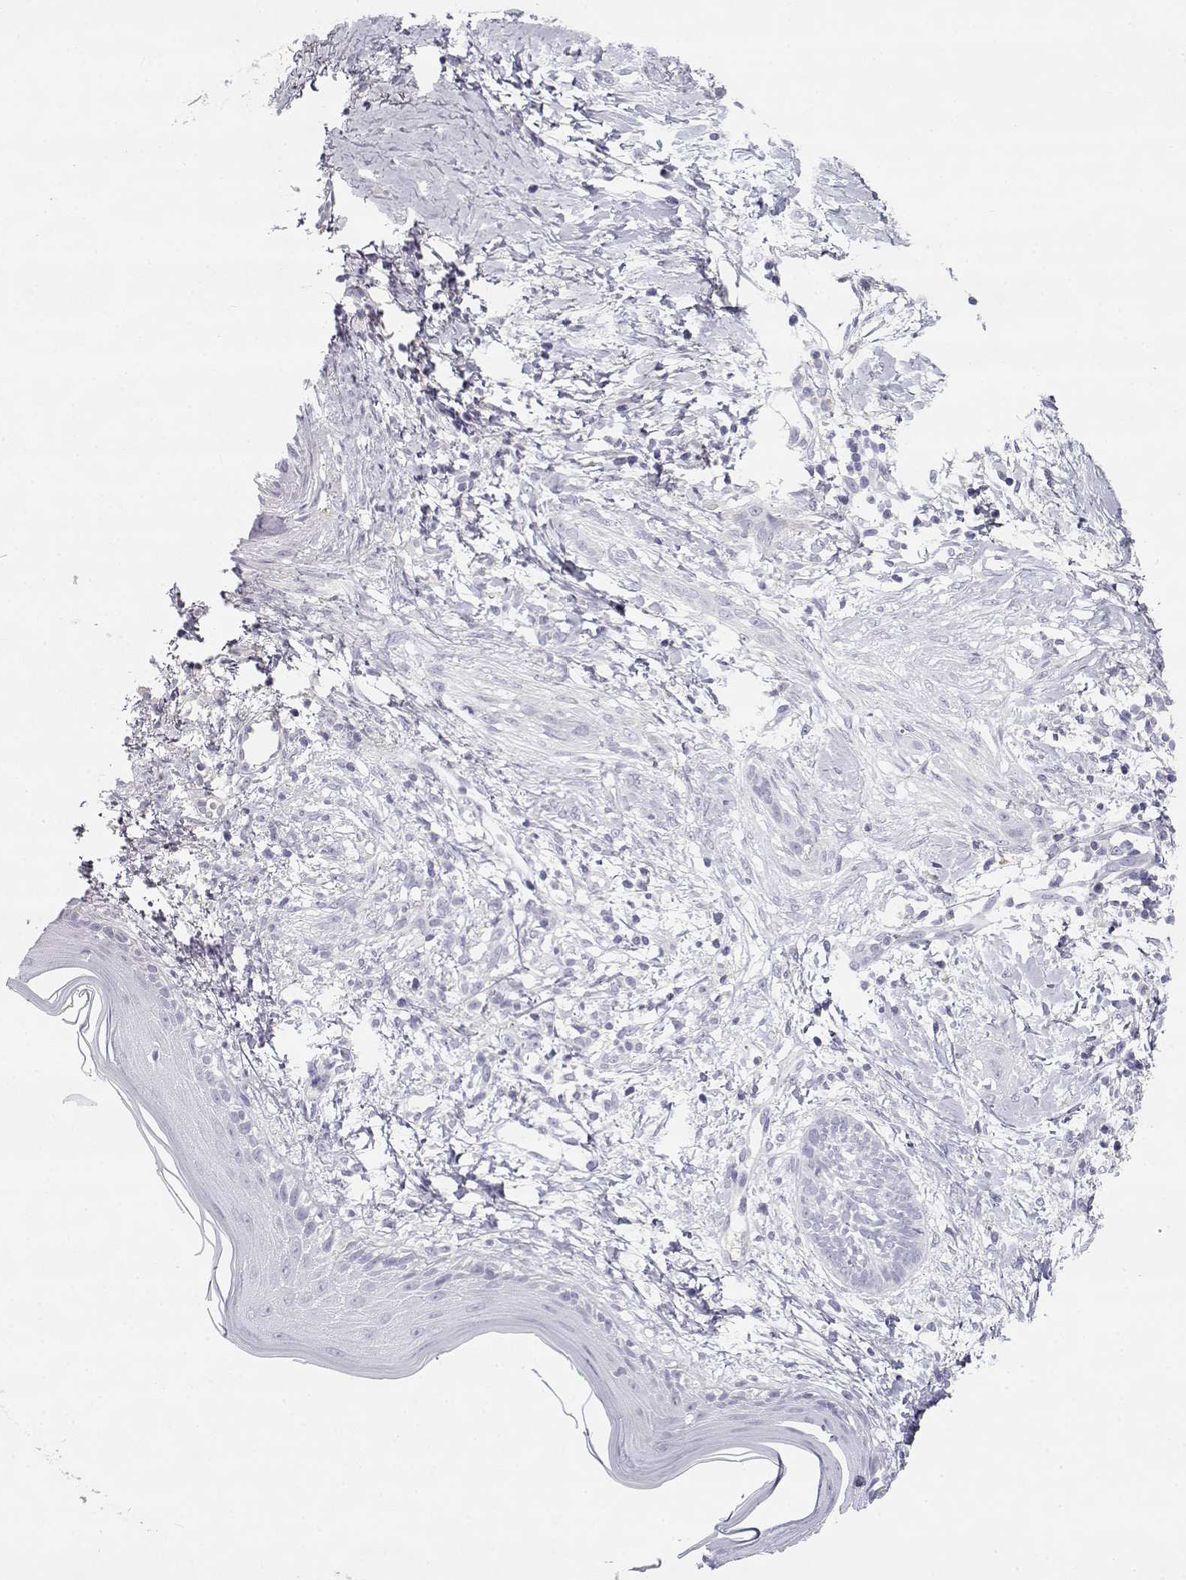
{"staining": {"intensity": "negative", "quantity": "none", "location": "none"}, "tissue": "skin cancer", "cell_type": "Tumor cells", "image_type": "cancer", "snomed": [{"axis": "morphology", "description": "Normal tissue, NOS"}, {"axis": "morphology", "description": "Basal cell carcinoma"}, {"axis": "topography", "description": "Skin"}], "caption": "Basal cell carcinoma (skin) was stained to show a protein in brown. There is no significant staining in tumor cells.", "gene": "CREB3L3", "patient": {"sex": "male", "age": 84}}